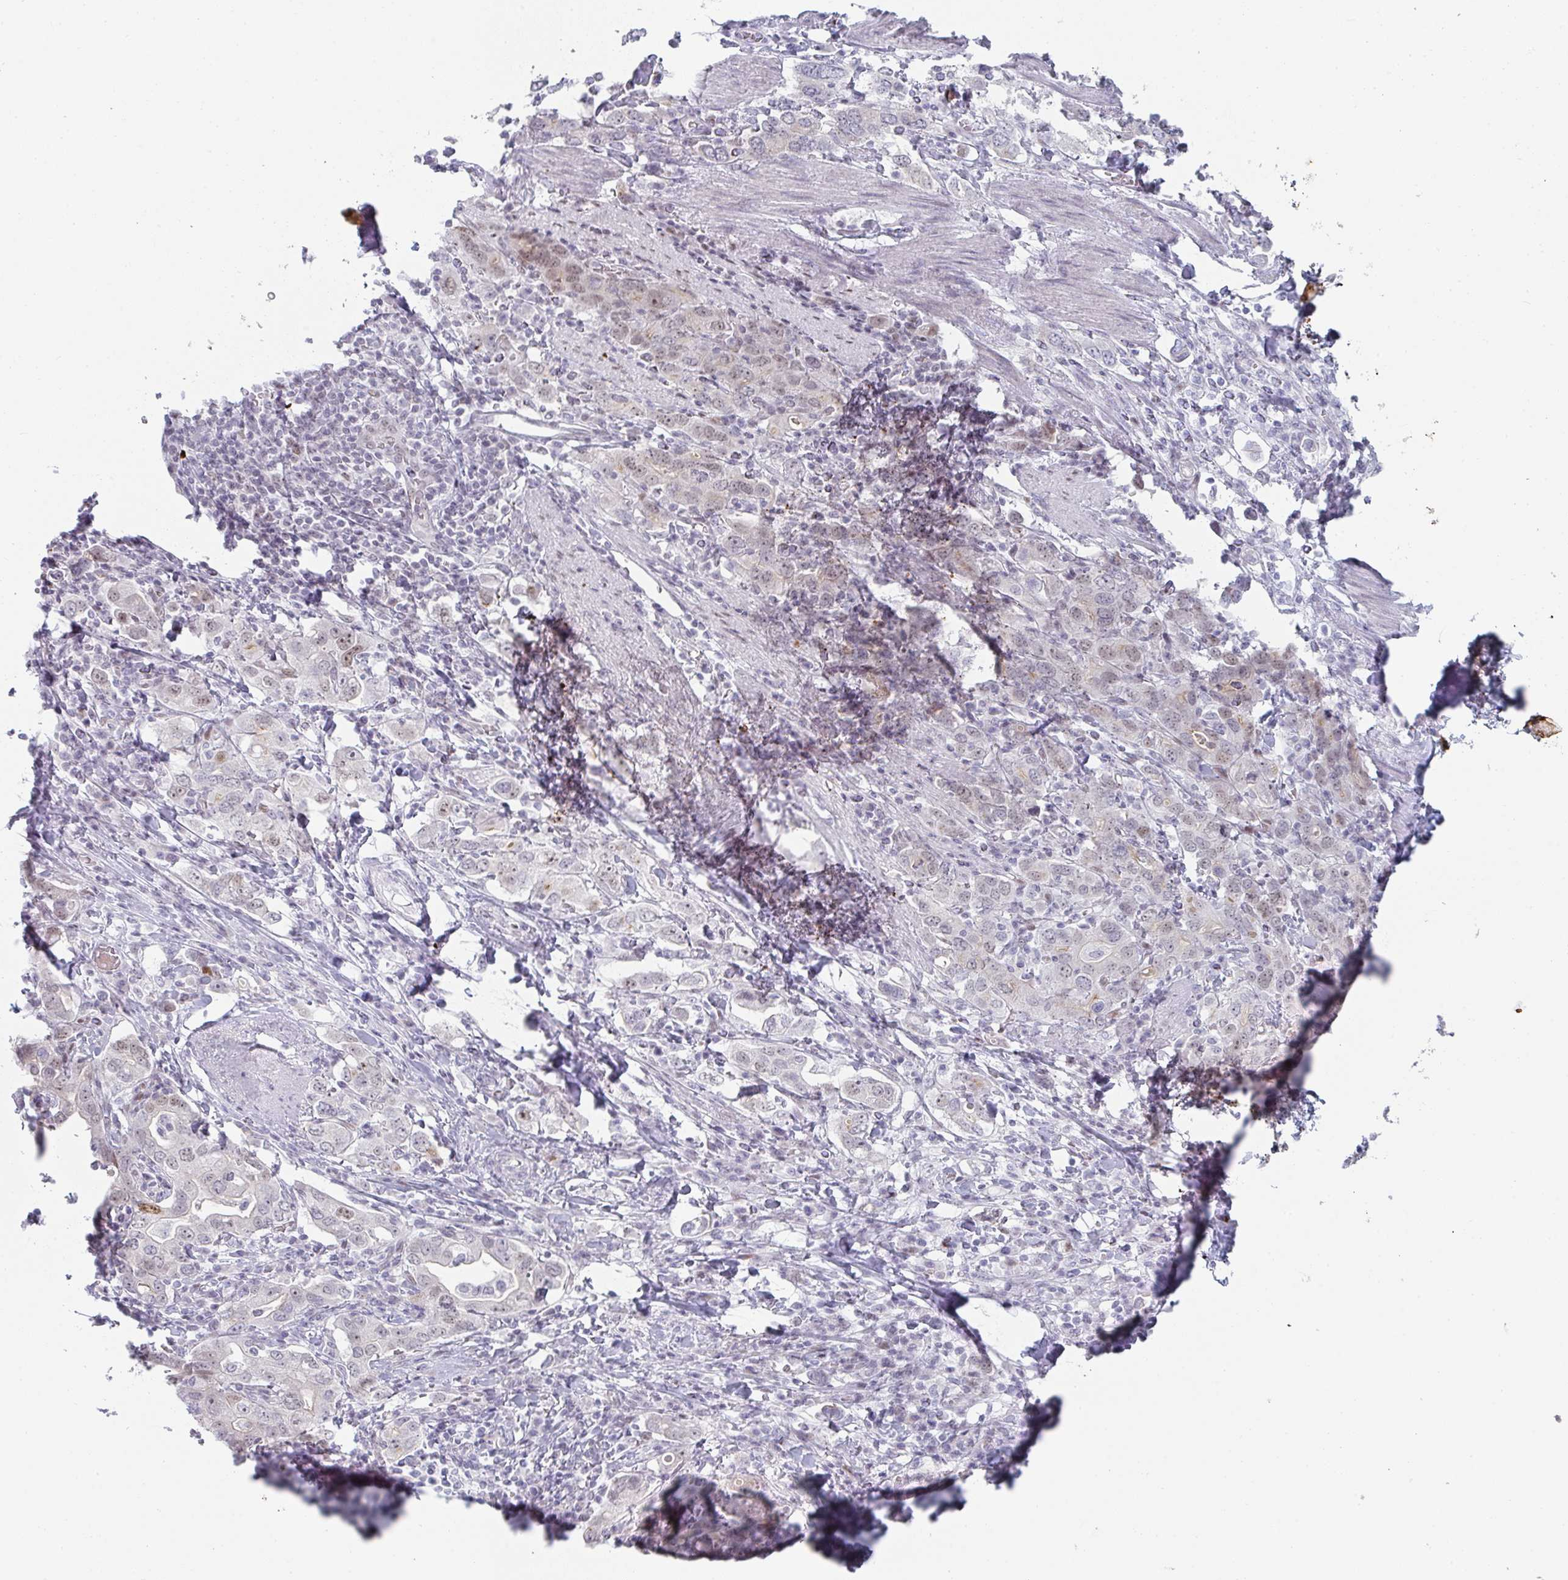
{"staining": {"intensity": "weak", "quantity": "<25%", "location": "nuclear"}, "tissue": "stomach cancer", "cell_type": "Tumor cells", "image_type": "cancer", "snomed": [{"axis": "morphology", "description": "Adenocarcinoma, NOS"}, {"axis": "topography", "description": "Stomach, upper"}, {"axis": "topography", "description": "Stomach"}], "caption": "This is an immunohistochemistry (IHC) image of human adenocarcinoma (stomach). There is no expression in tumor cells.", "gene": "POU2AF2", "patient": {"sex": "male", "age": 62}}